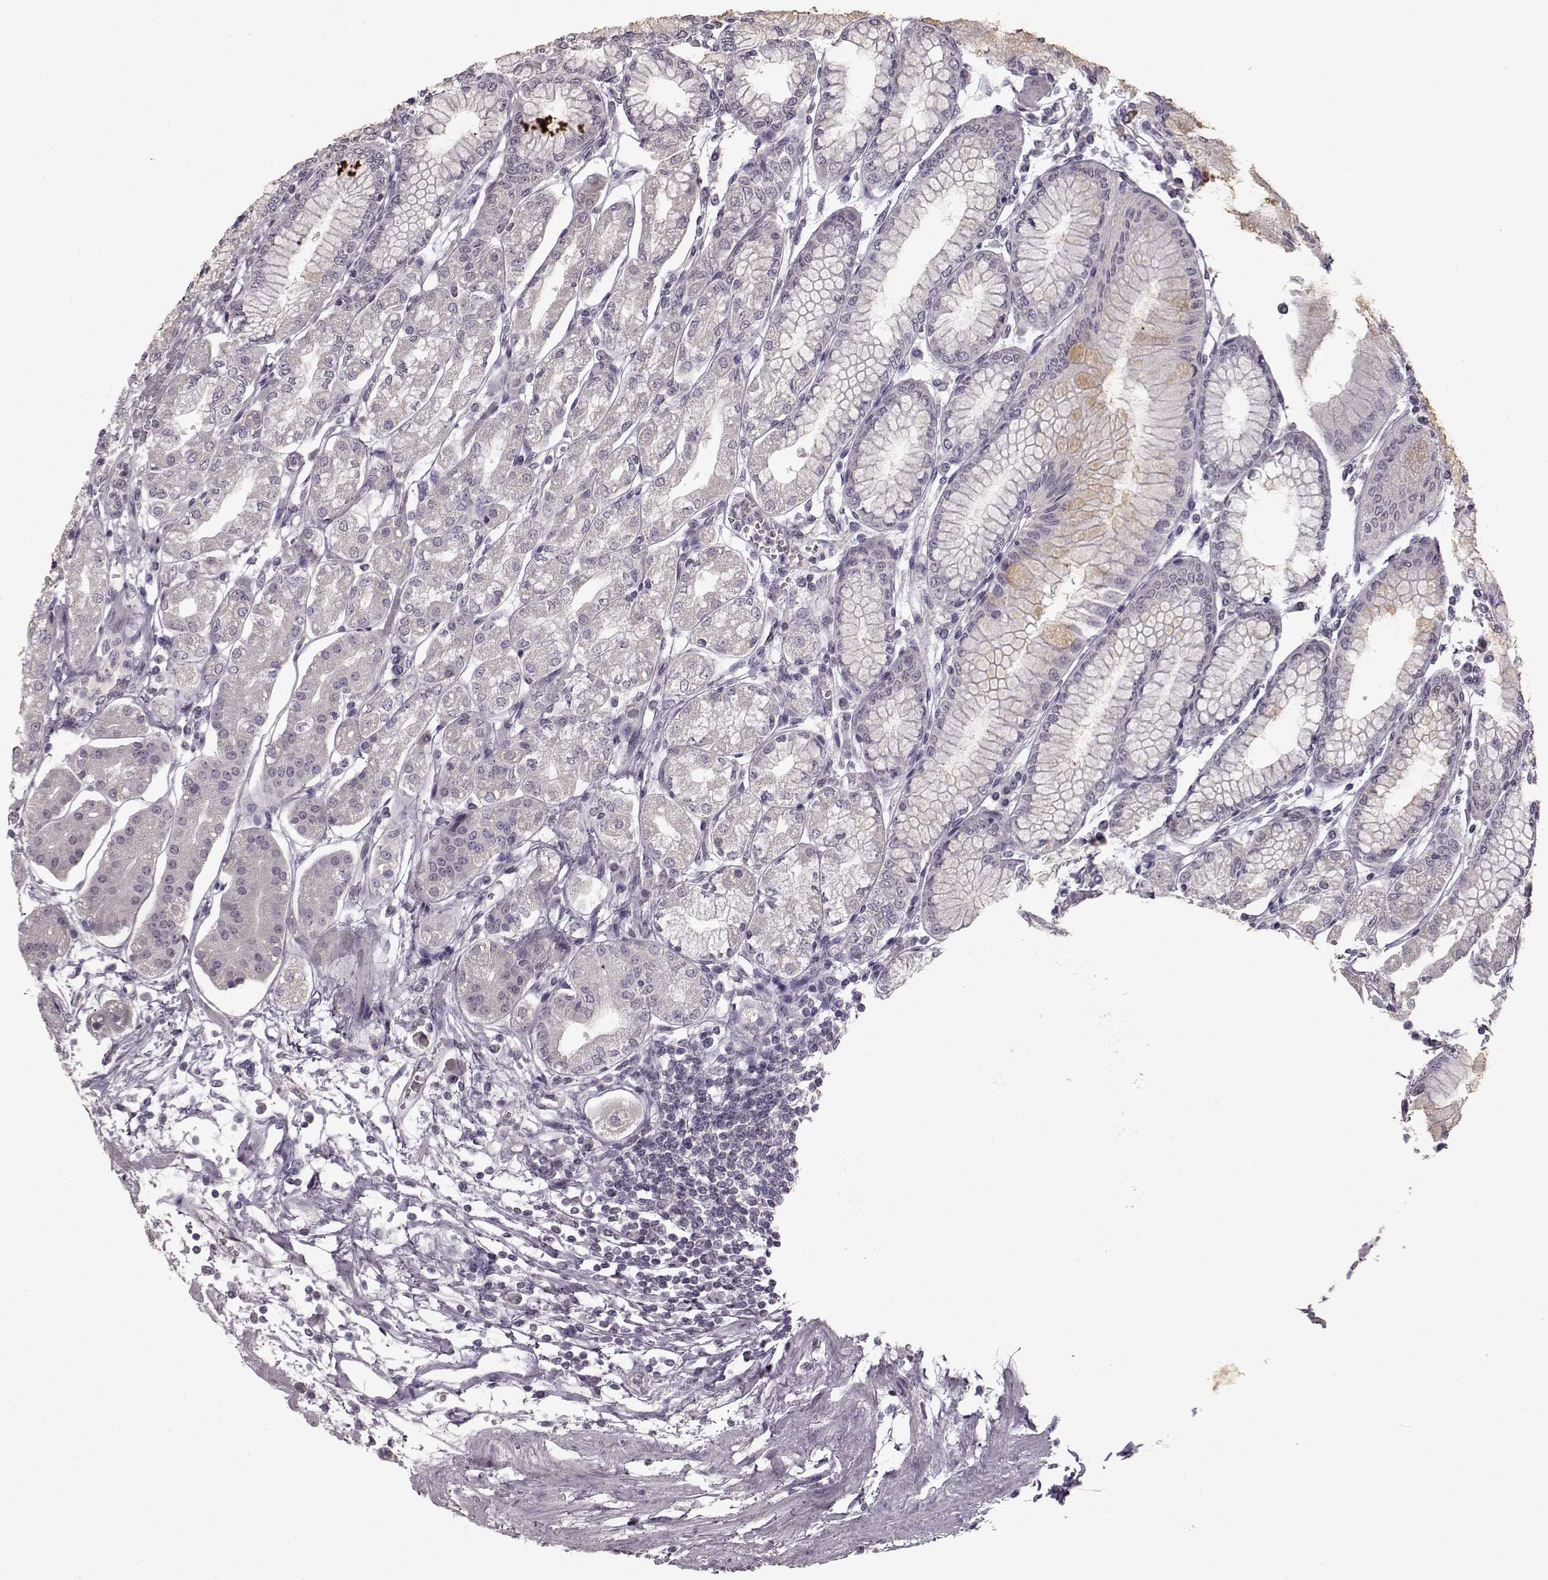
{"staining": {"intensity": "negative", "quantity": "none", "location": "none"}, "tissue": "stomach", "cell_type": "Glandular cells", "image_type": "normal", "snomed": [{"axis": "morphology", "description": "Normal tissue, NOS"}, {"axis": "topography", "description": "Skeletal muscle"}, {"axis": "topography", "description": "Stomach"}], "caption": "Human stomach stained for a protein using immunohistochemistry (IHC) demonstrates no expression in glandular cells.", "gene": "LHB", "patient": {"sex": "female", "age": 57}}